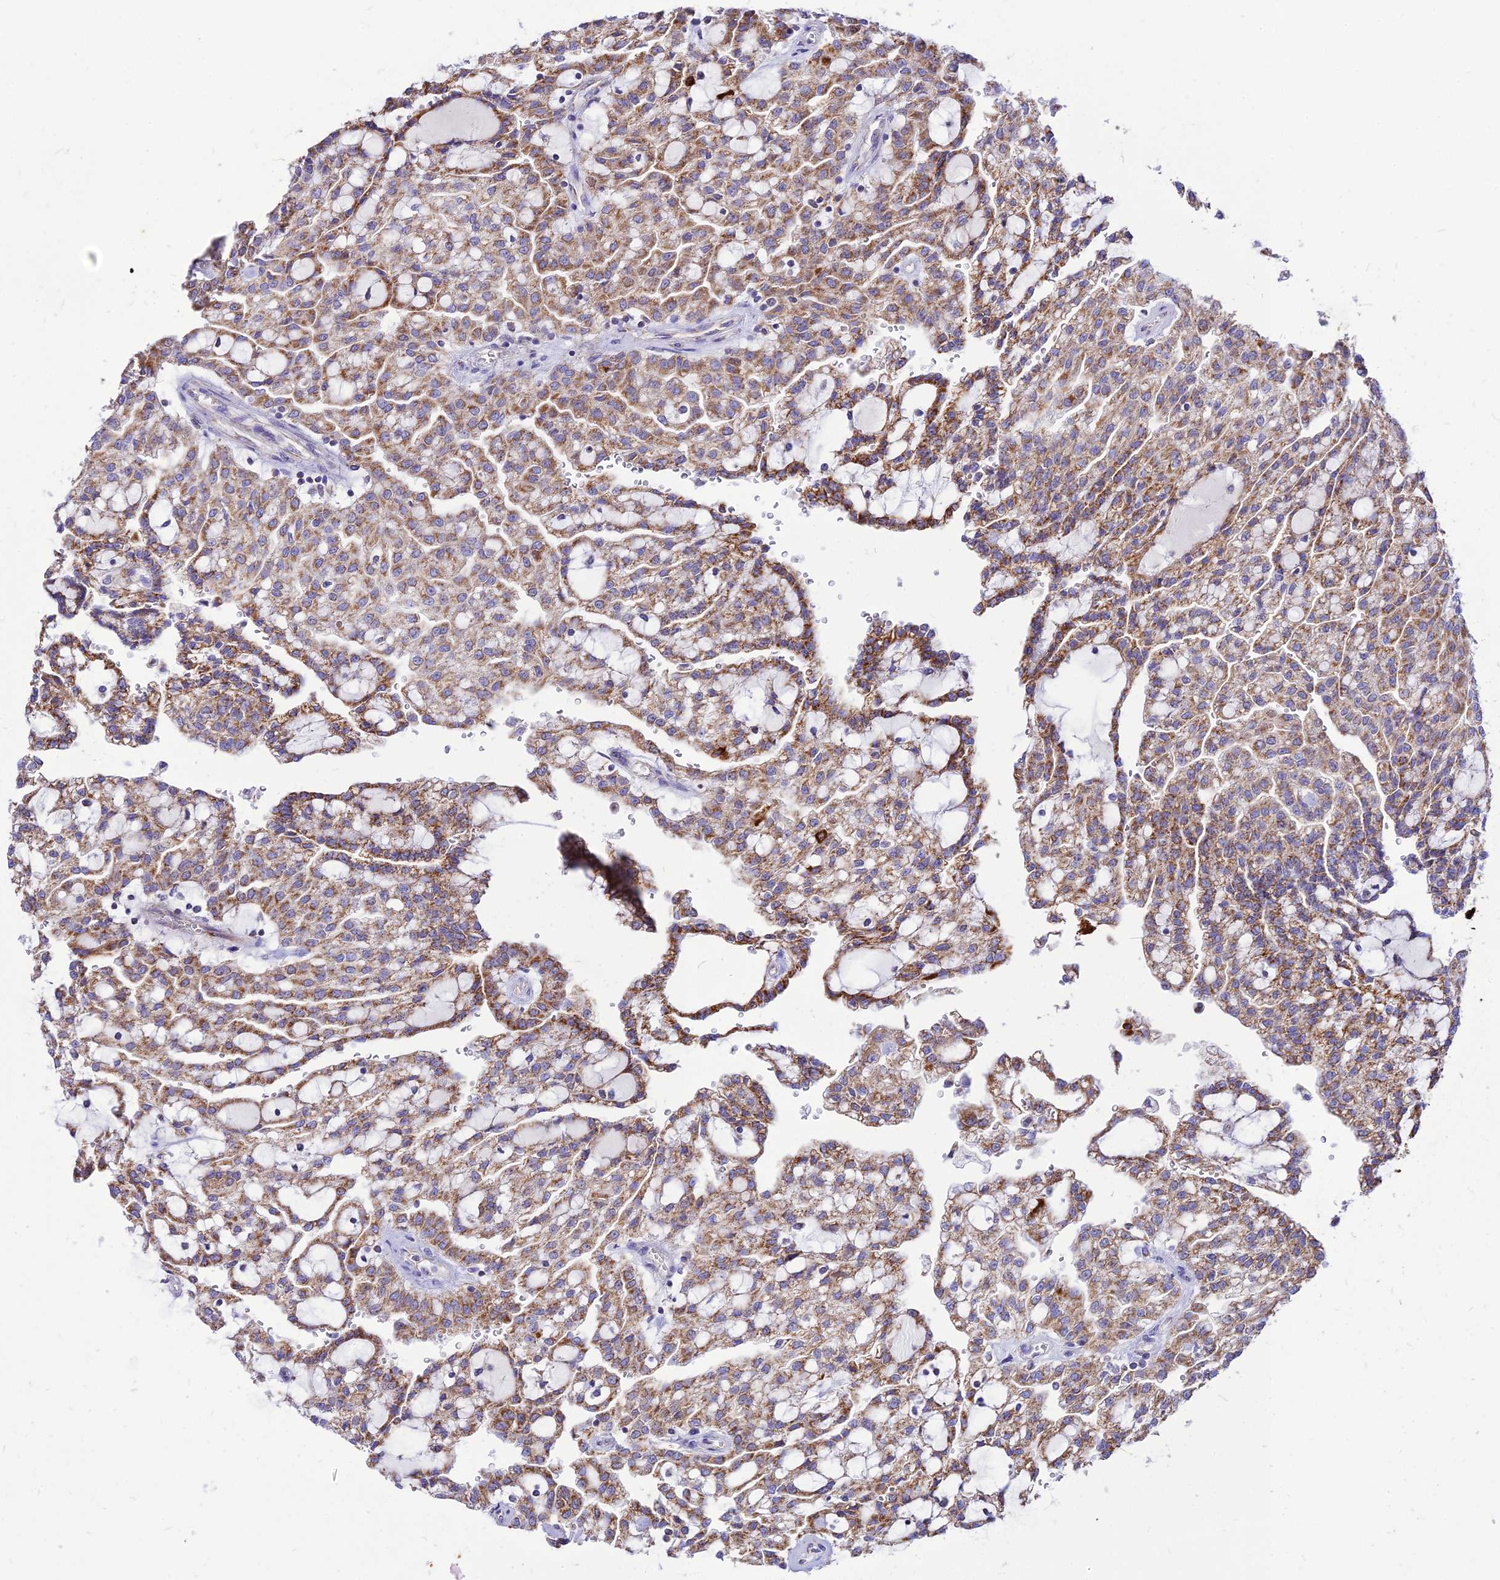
{"staining": {"intensity": "moderate", "quantity": ">75%", "location": "cytoplasmic/membranous"}, "tissue": "renal cancer", "cell_type": "Tumor cells", "image_type": "cancer", "snomed": [{"axis": "morphology", "description": "Adenocarcinoma, NOS"}, {"axis": "topography", "description": "Kidney"}], "caption": "DAB (3,3'-diaminobenzidine) immunohistochemical staining of human renal cancer reveals moderate cytoplasmic/membranous protein expression in about >75% of tumor cells.", "gene": "ECI1", "patient": {"sex": "male", "age": 63}}